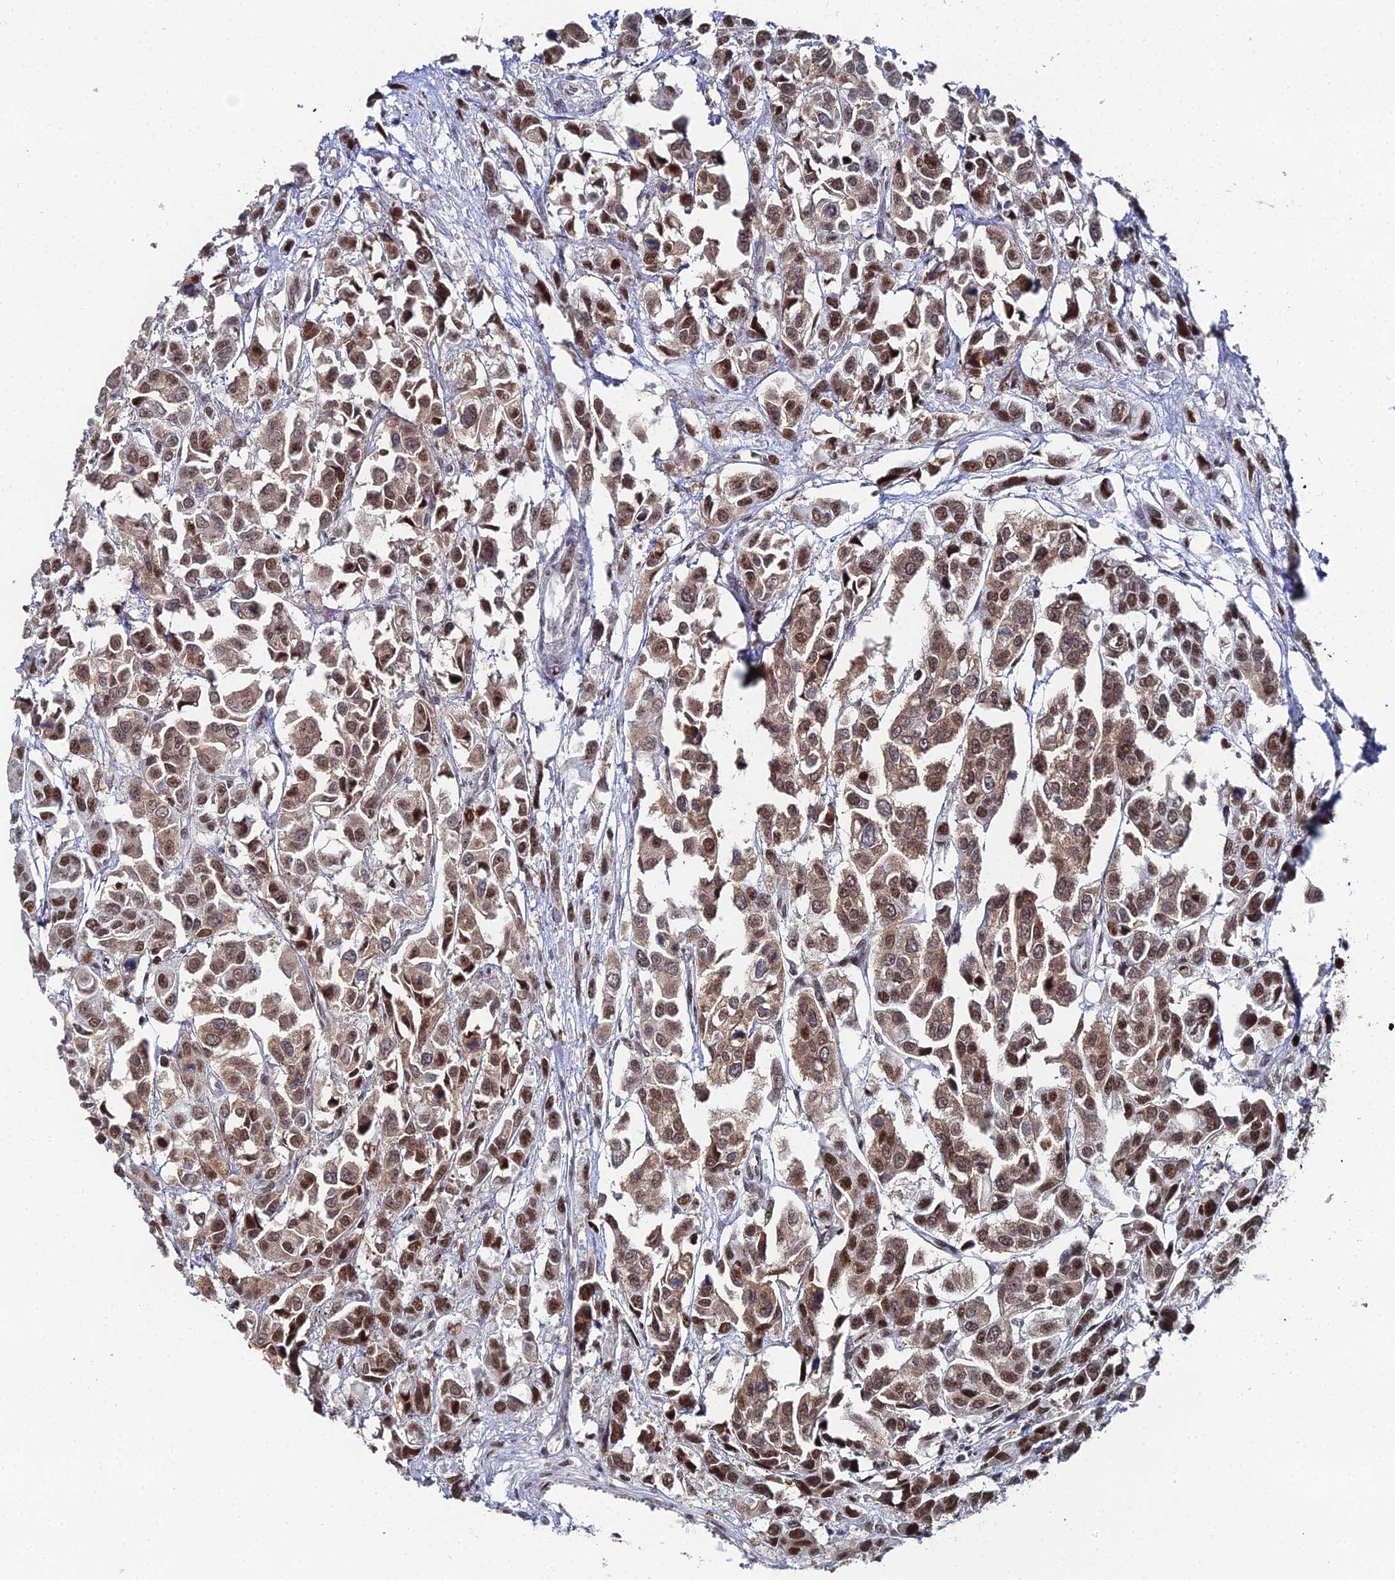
{"staining": {"intensity": "moderate", "quantity": ">75%", "location": "cytoplasmic/membranous,nuclear"}, "tissue": "urothelial cancer", "cell_type": "Tumor cells", "image_type": "cancer", "snomed": [{"axis": "morphology", "description": "Urothelial carcinoma, High grade"}, {"axis": "topography", "description": "Urinary bladder"}], "caption": "A medium amount of moderate cytoplasmic/membranous and nuclear staining is seen in approximately >75% of tumor cells in urothelial cancer tissue.", "gene": "GSC2", "patient": {"sex": "male", "age": 67}}